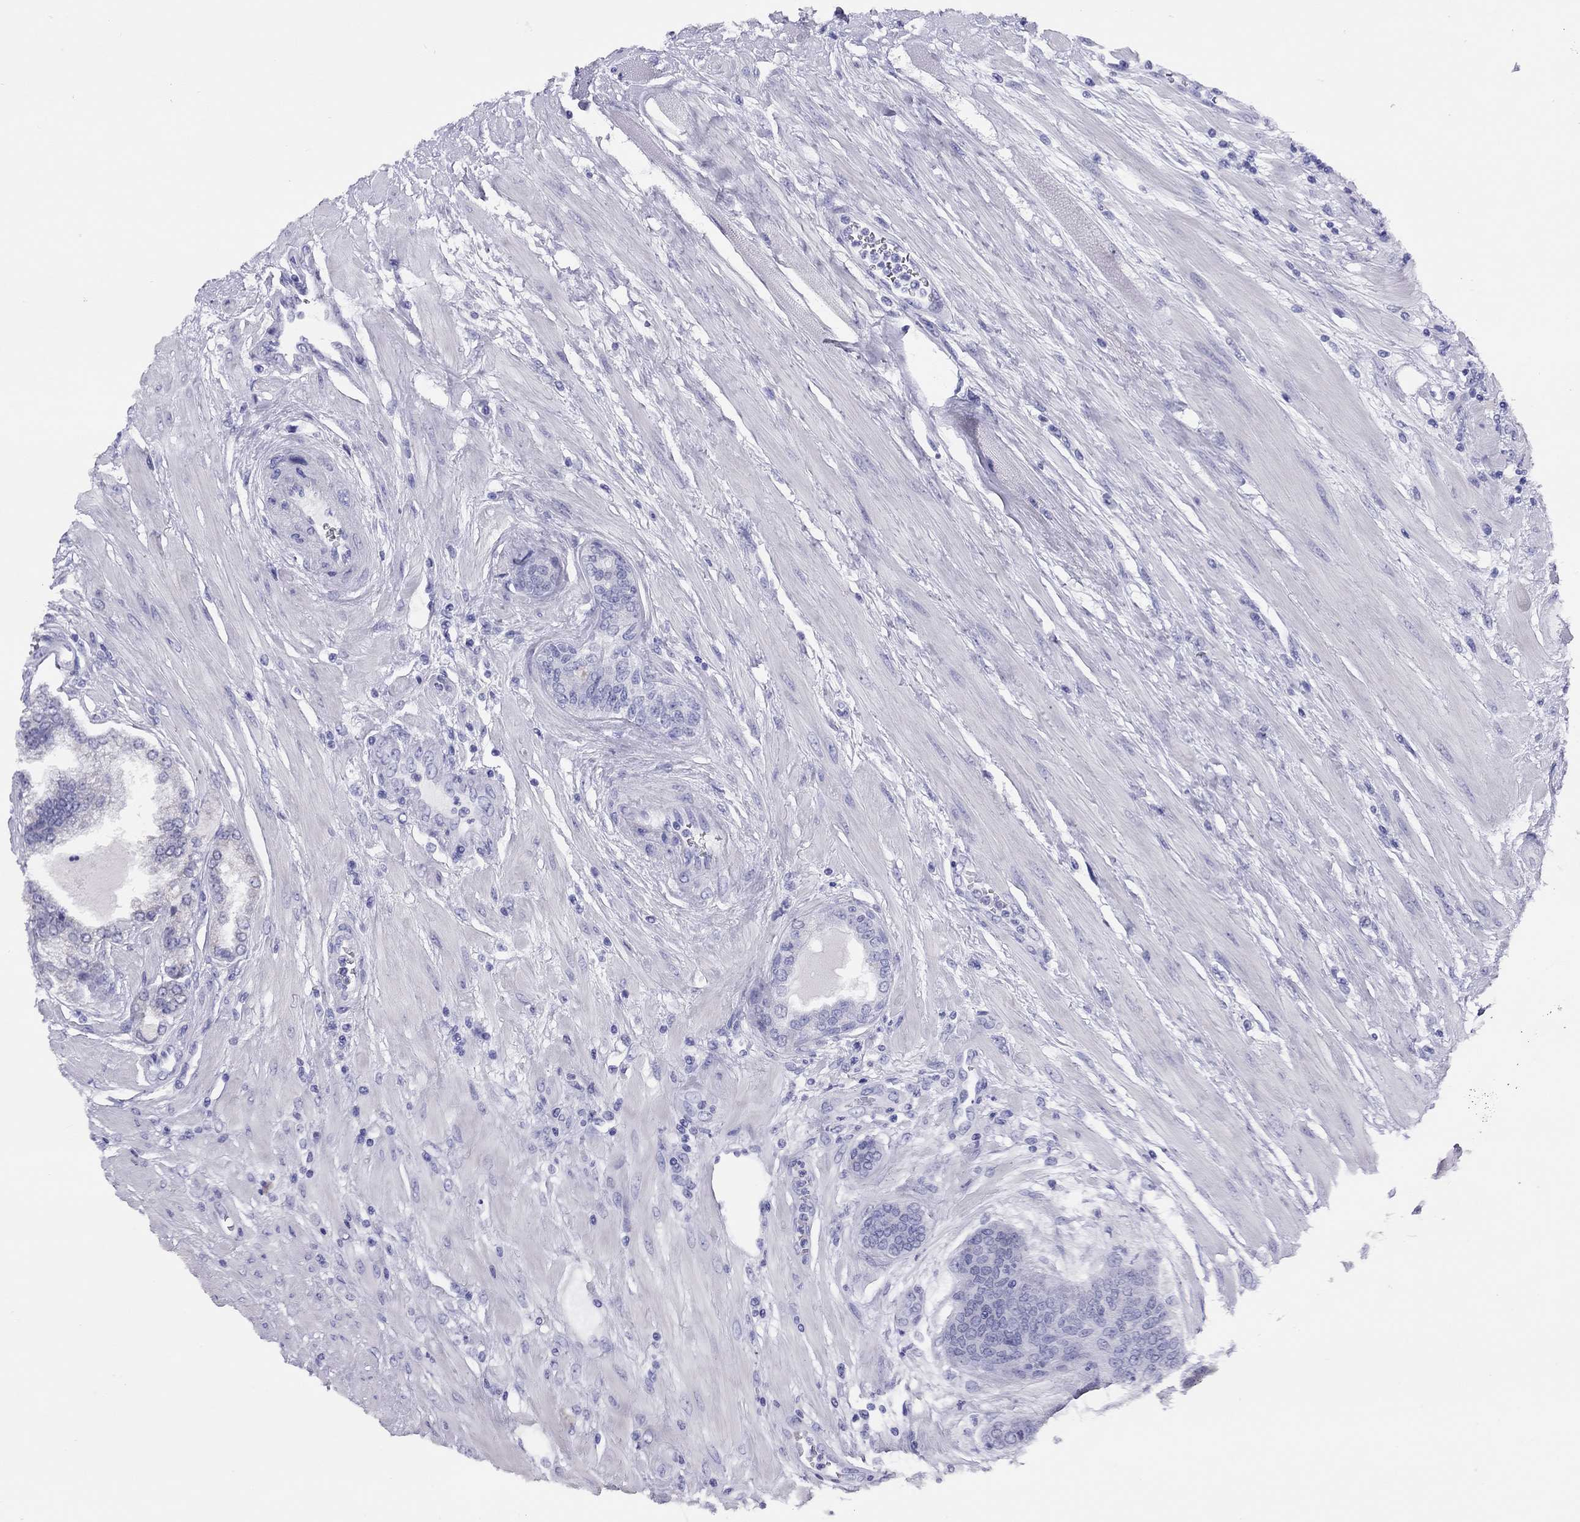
{"staining": {"intensity": "negative", "quantity": "none", "location": "none"}, "tissue": "prostate cancer", "cell_type": "Tumor cells", "image_type": "cancer", "snomed": [{"axis": "morphology", "description": "Adenocarcinoma, Low grade"}, {"axis": "topography", "description": "Prostate"}], "caption": "This micrograph is of prostate adenocarcinoma (low-grade) stained with immunohistochemistry to label a protein in brown with the nuclei are counter-stained blue. There is no expression in tumor cells. The staining was performed using DAB (3,3'-diaminobenzidine) to visualize the protein expression in brown, while the nuclei were stained in blue with hematoxylin (Magnification: 20x).", "gene": "LRIT2", "patient": {"sex": "male", "age": 55}}